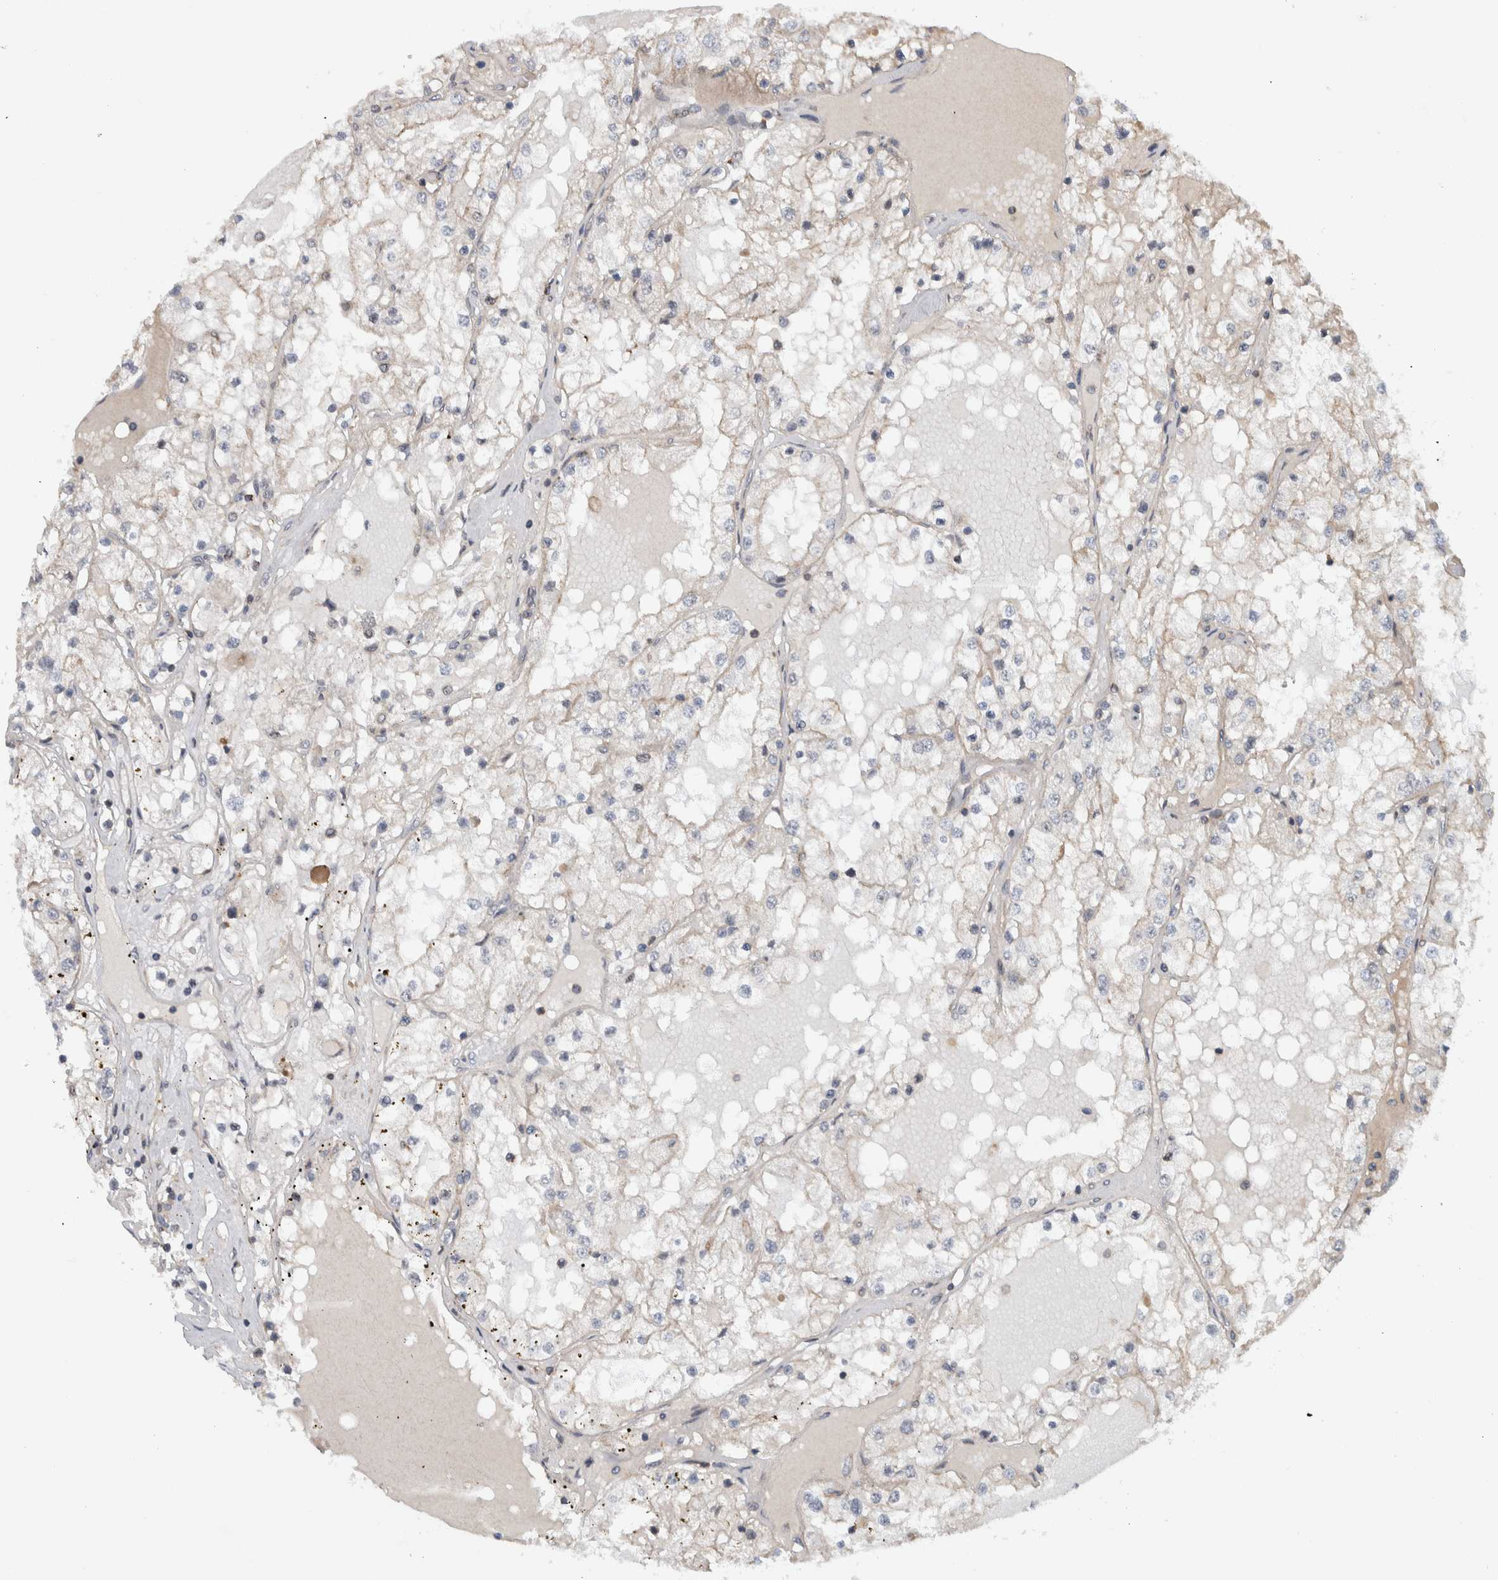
{"staining": {"intensity": "negative", "quantity": "none", "location": "none"}, "tissue": "renal cancer", "cell_type": "Tumor cells", "image_type": "cancer", "snomed": [{"axis": "morphology", "description": "Adenocarcinoma, NOS"}, {"axis": "topography", "description": "Kidney"}], "caption": "Tumor cells are negative for protein expression in human renal adenocarcinoma.", "gene": "MSL1", "patient": {"sex": "male", "age": 68}}